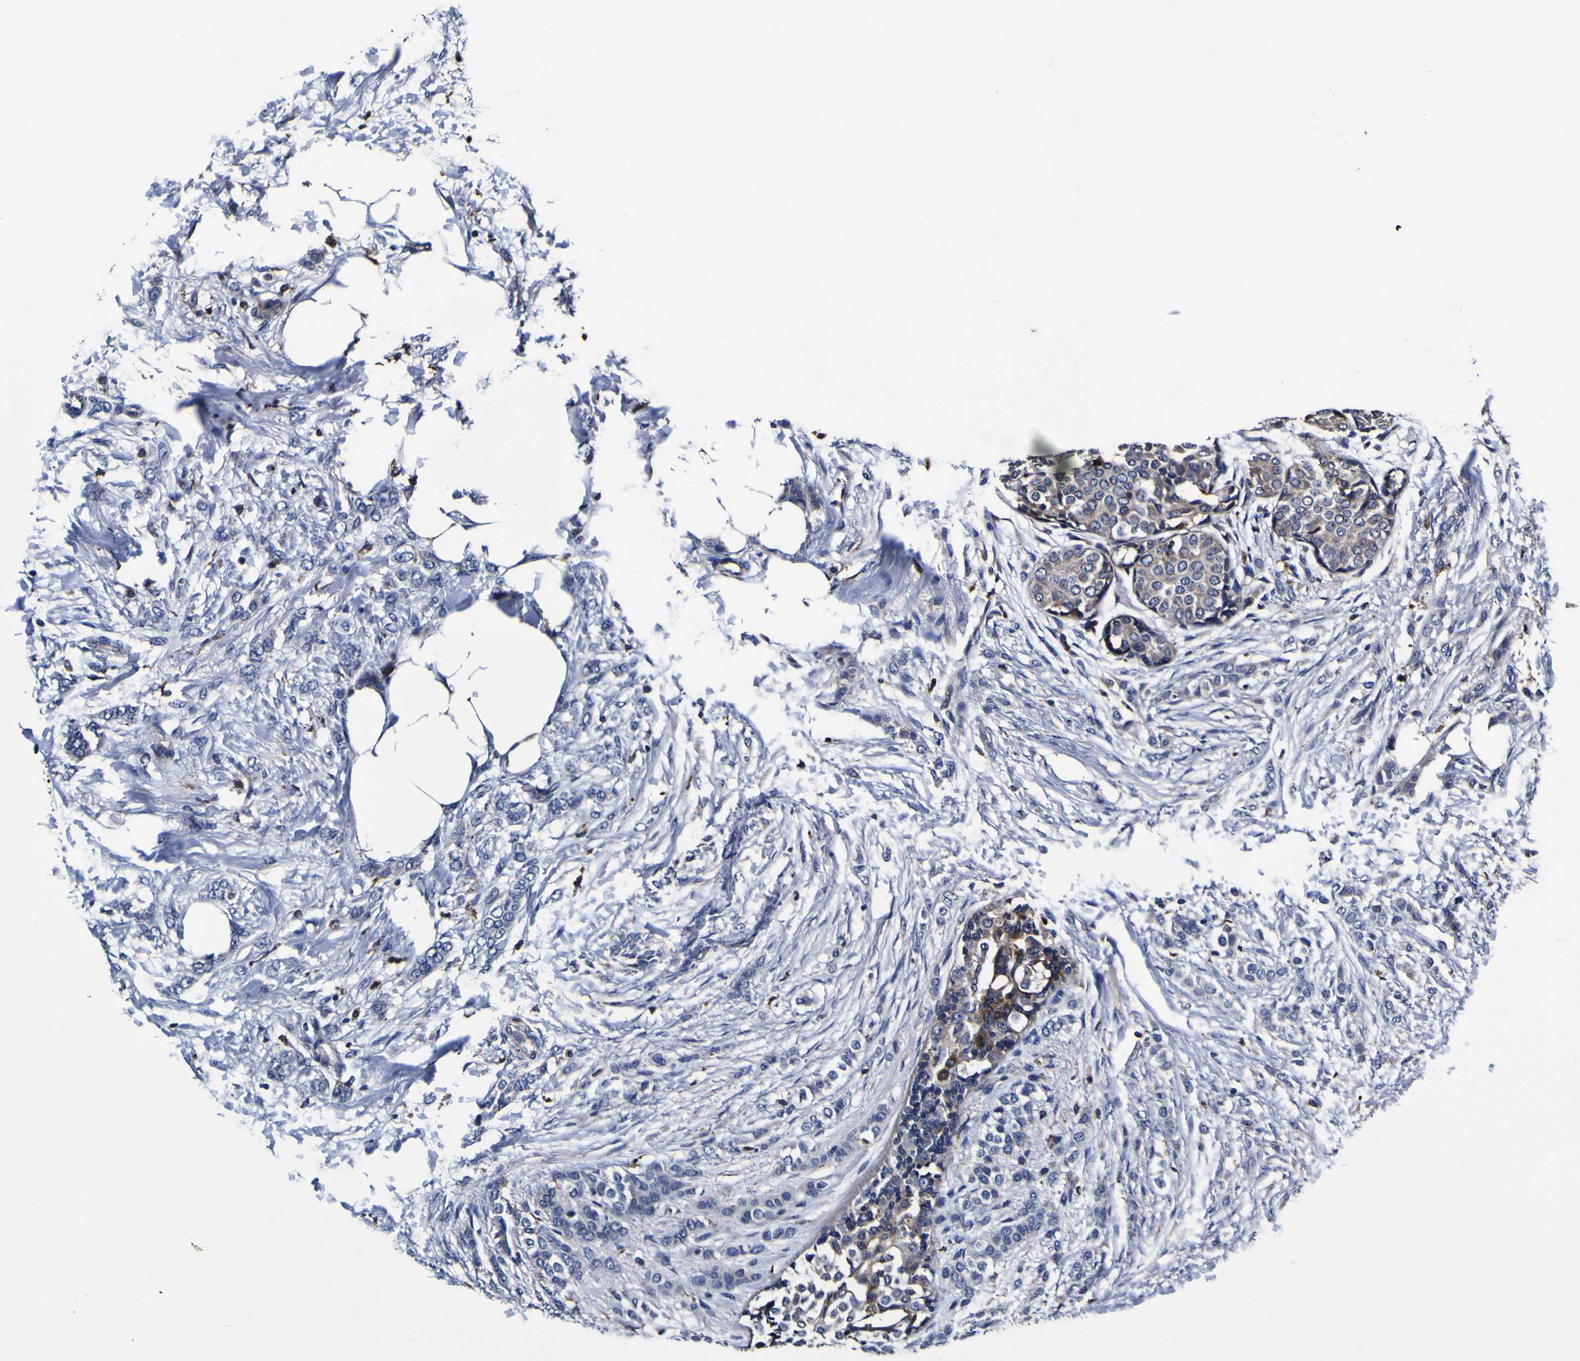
{"staining": {"intensity": "weak", "quantity": "25%-75%", "location": "cytoplasmic/membranous"}, "tissue": "breast cancer", "cell_type": "Tumor cells", "image_type": "cancer", "snomed": [{"axis": "morphology", "description": "Lobular carcinoma, in situ"}, {"axis": "morphology", "description": "Lobular carcinoma"}, {"axis": "topography", "description": "Breast"}], "caption": "Brown immunohistochemical staining in breast cancer displays weak cytoplasmic/membranous expression in approximately 25%-75% of tumor cells. The staining is performed using DAB brown chromogen to label protein expression. The nuclei are counter-stained blue using hematoxylin.", "gene": "GPX1", "patient": {"sex": "female", "age": 41}}